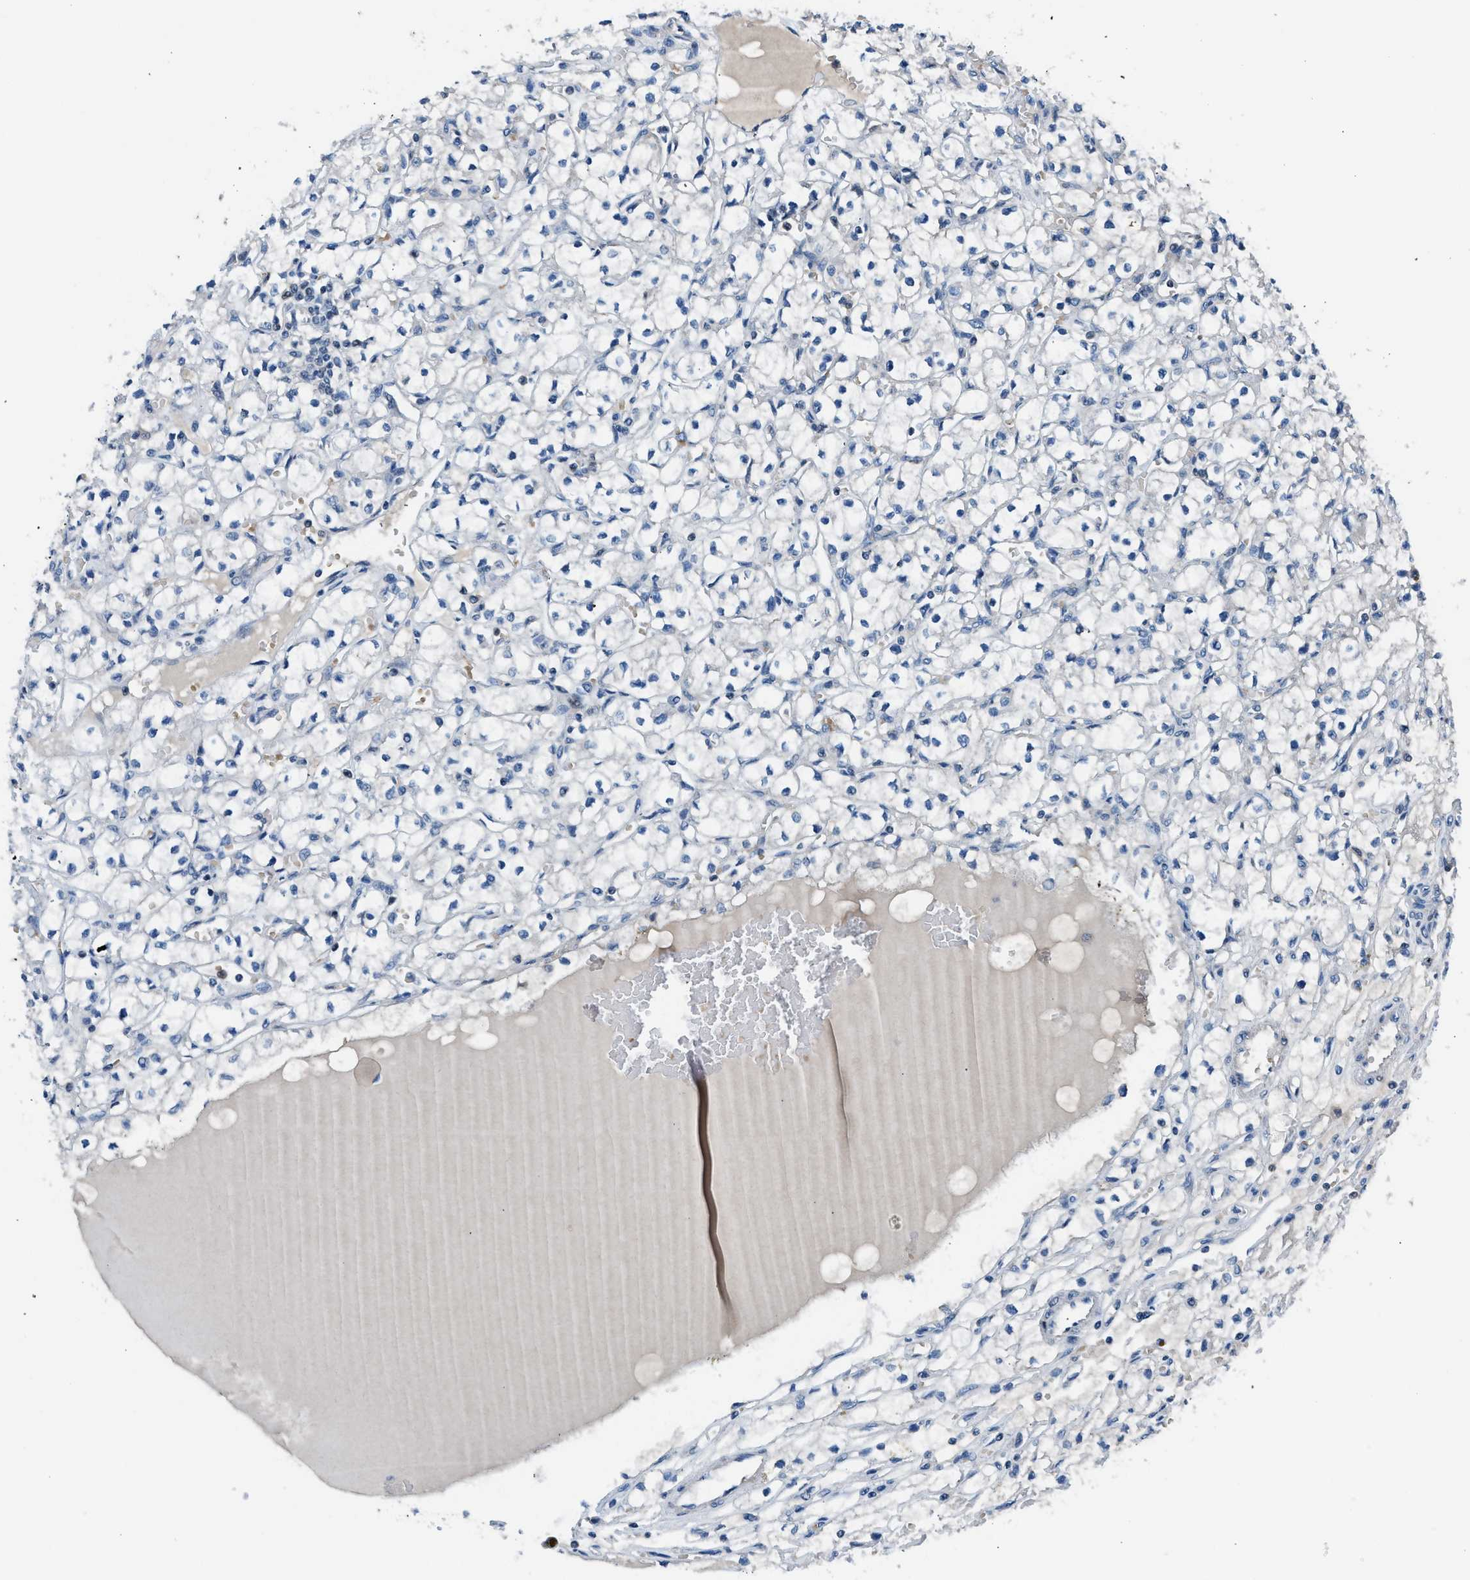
{"staining": {"intensity": "negative", "quantity": "none", "location": "none"}, "tissue": "renal cancer", "cell_type": "Tumor cells", "image_type": "cancer", "snomed": [{"axis": "morphology", "description": "Adenocarcinoma, NOS"}, {"axis": "topography", "description": "Kidney"}], "caption": "Immunohistochemistry histopathology image of neoplastic tissue: renal cancer stained with DAB (3,3'-diaminobenzidine) reveals no significant protein staining in tumor cells.", "gene": "LMLN", "patient": {"sex": "male", "age": 56}}